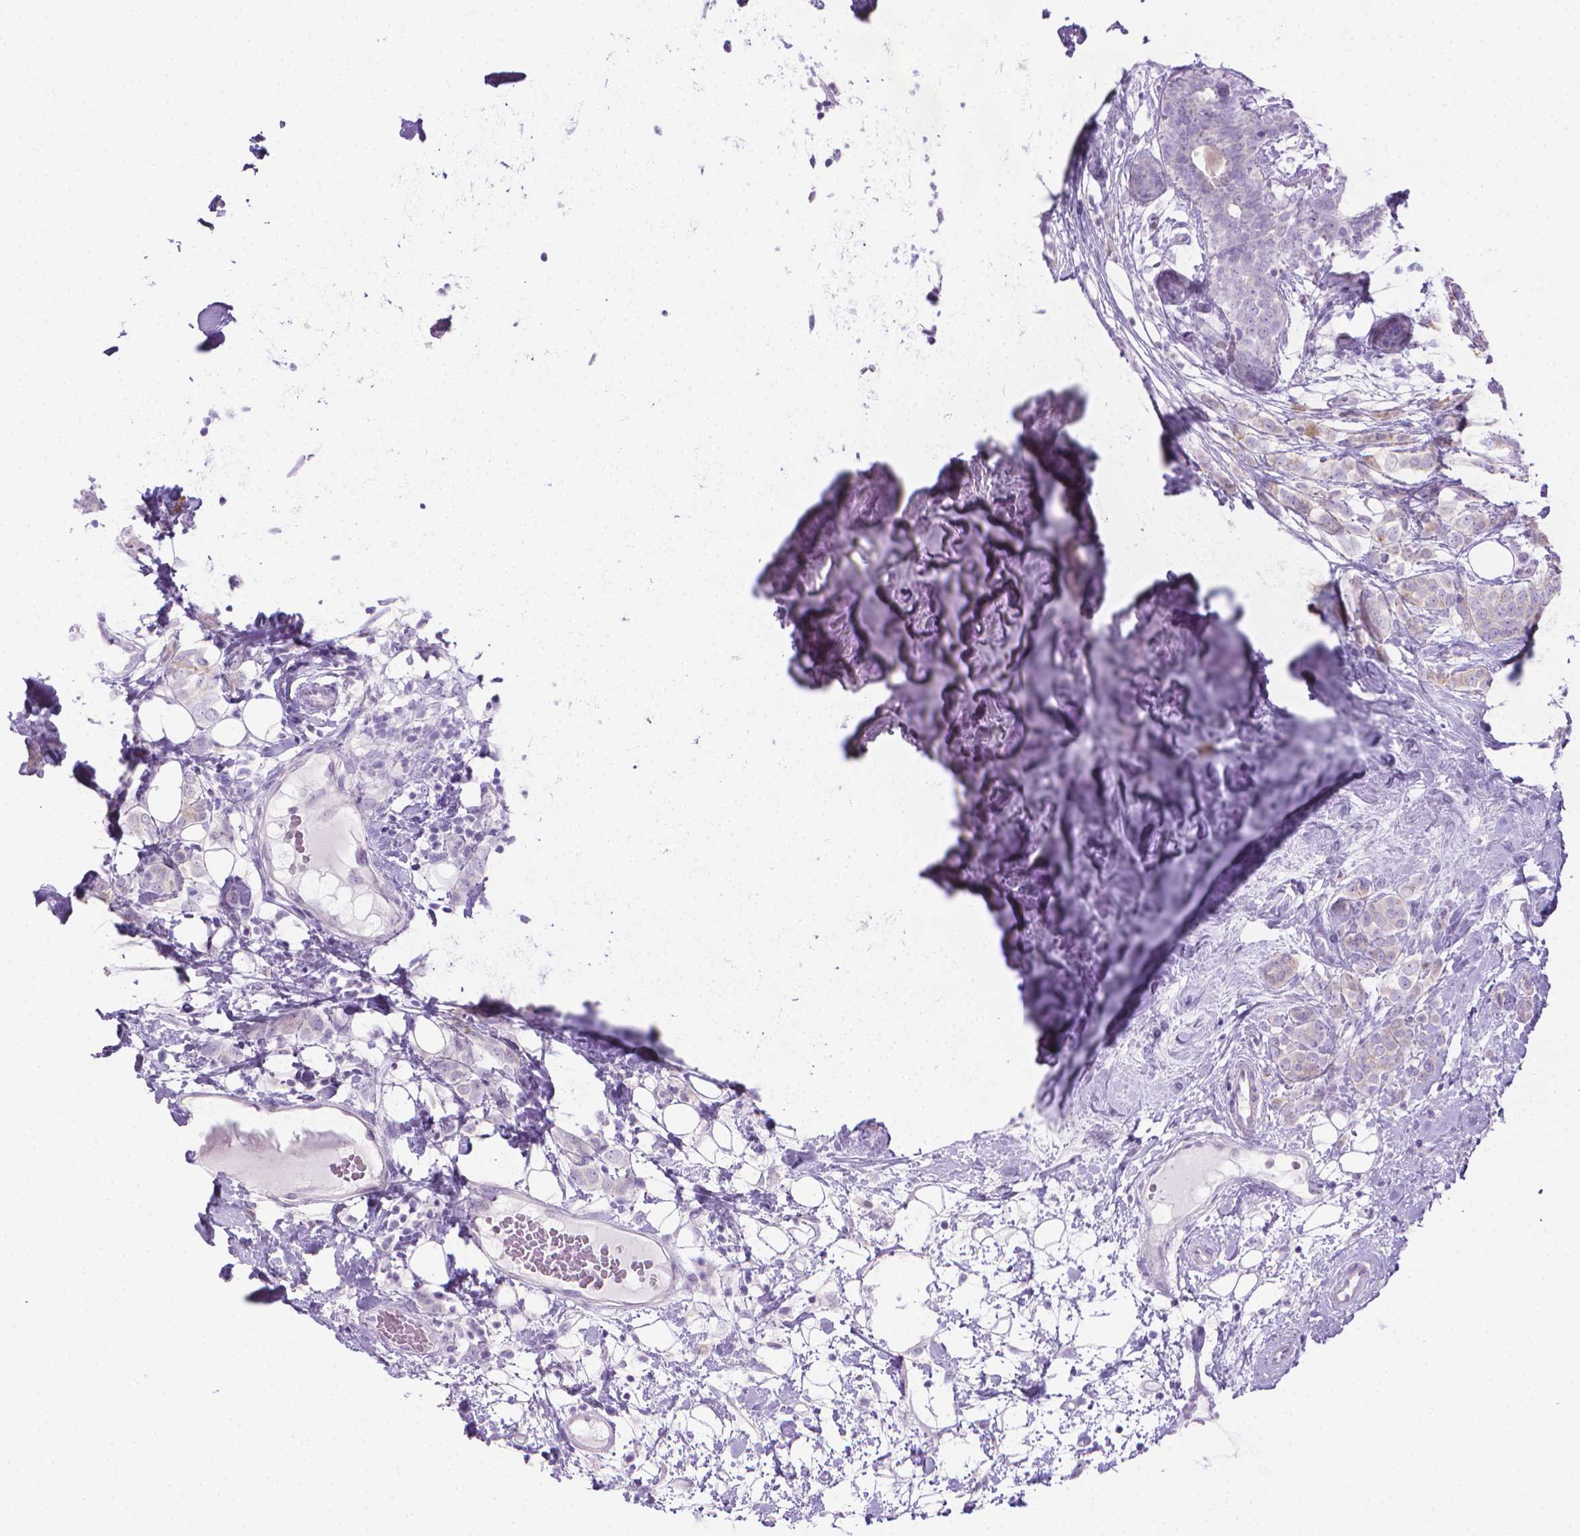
{"staining": {"intensity": "negative", "quantity": "none", "location": "none"}, "tissue": "breast cancer", "cell_type": "Tumor cells", "image_type": "cancer", "snomed": [{"axis": "morphology", "description": "Lobular carcinoma"}, {"axis": "topography", "description": "Breast"}], "caption": "An image of lobular carcinoma (breast) stained for a protein displays no brown staining in tumor cells.", "gene": "SPAG6", "patient": {"sex": "female", "age": 49}}